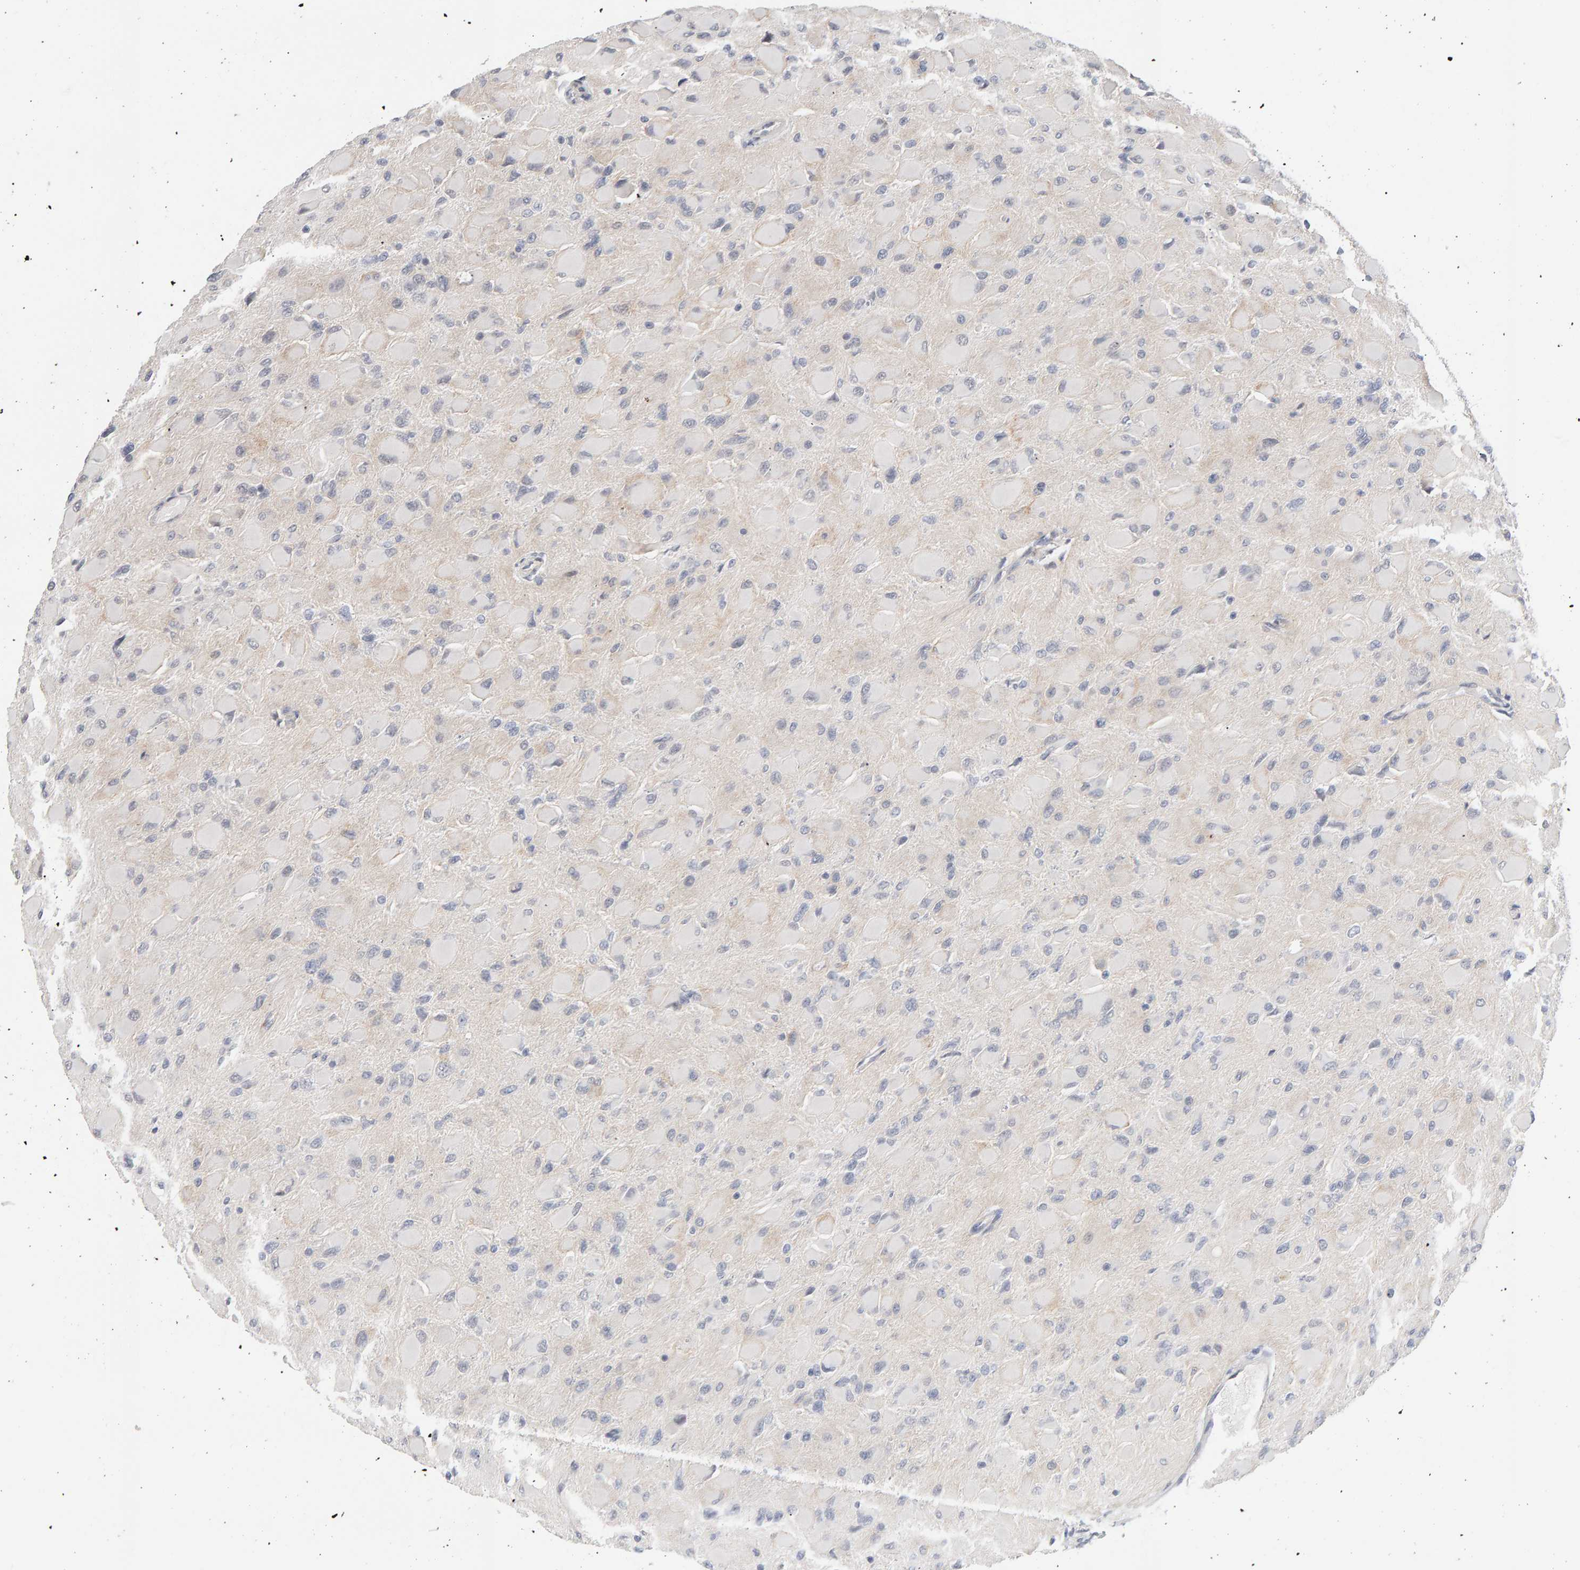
{"staining": {"intensity": "negative", "quantity": "none", "location": "none"}, "tissue": "glioma", "cell_type": "Tumor cells", "image_type": "cancer", "snomed": [{"axis": "morphology", "description": "Glioma, malignant, High grade"}, {"axis": "topography", "description": "Cerebral cortex"}], "caption": "Tumor cells show no significant positivity in malignant high-grade glioma.", "gene": "HNF4A", "patient": {"sex": "female", "age": 36}}